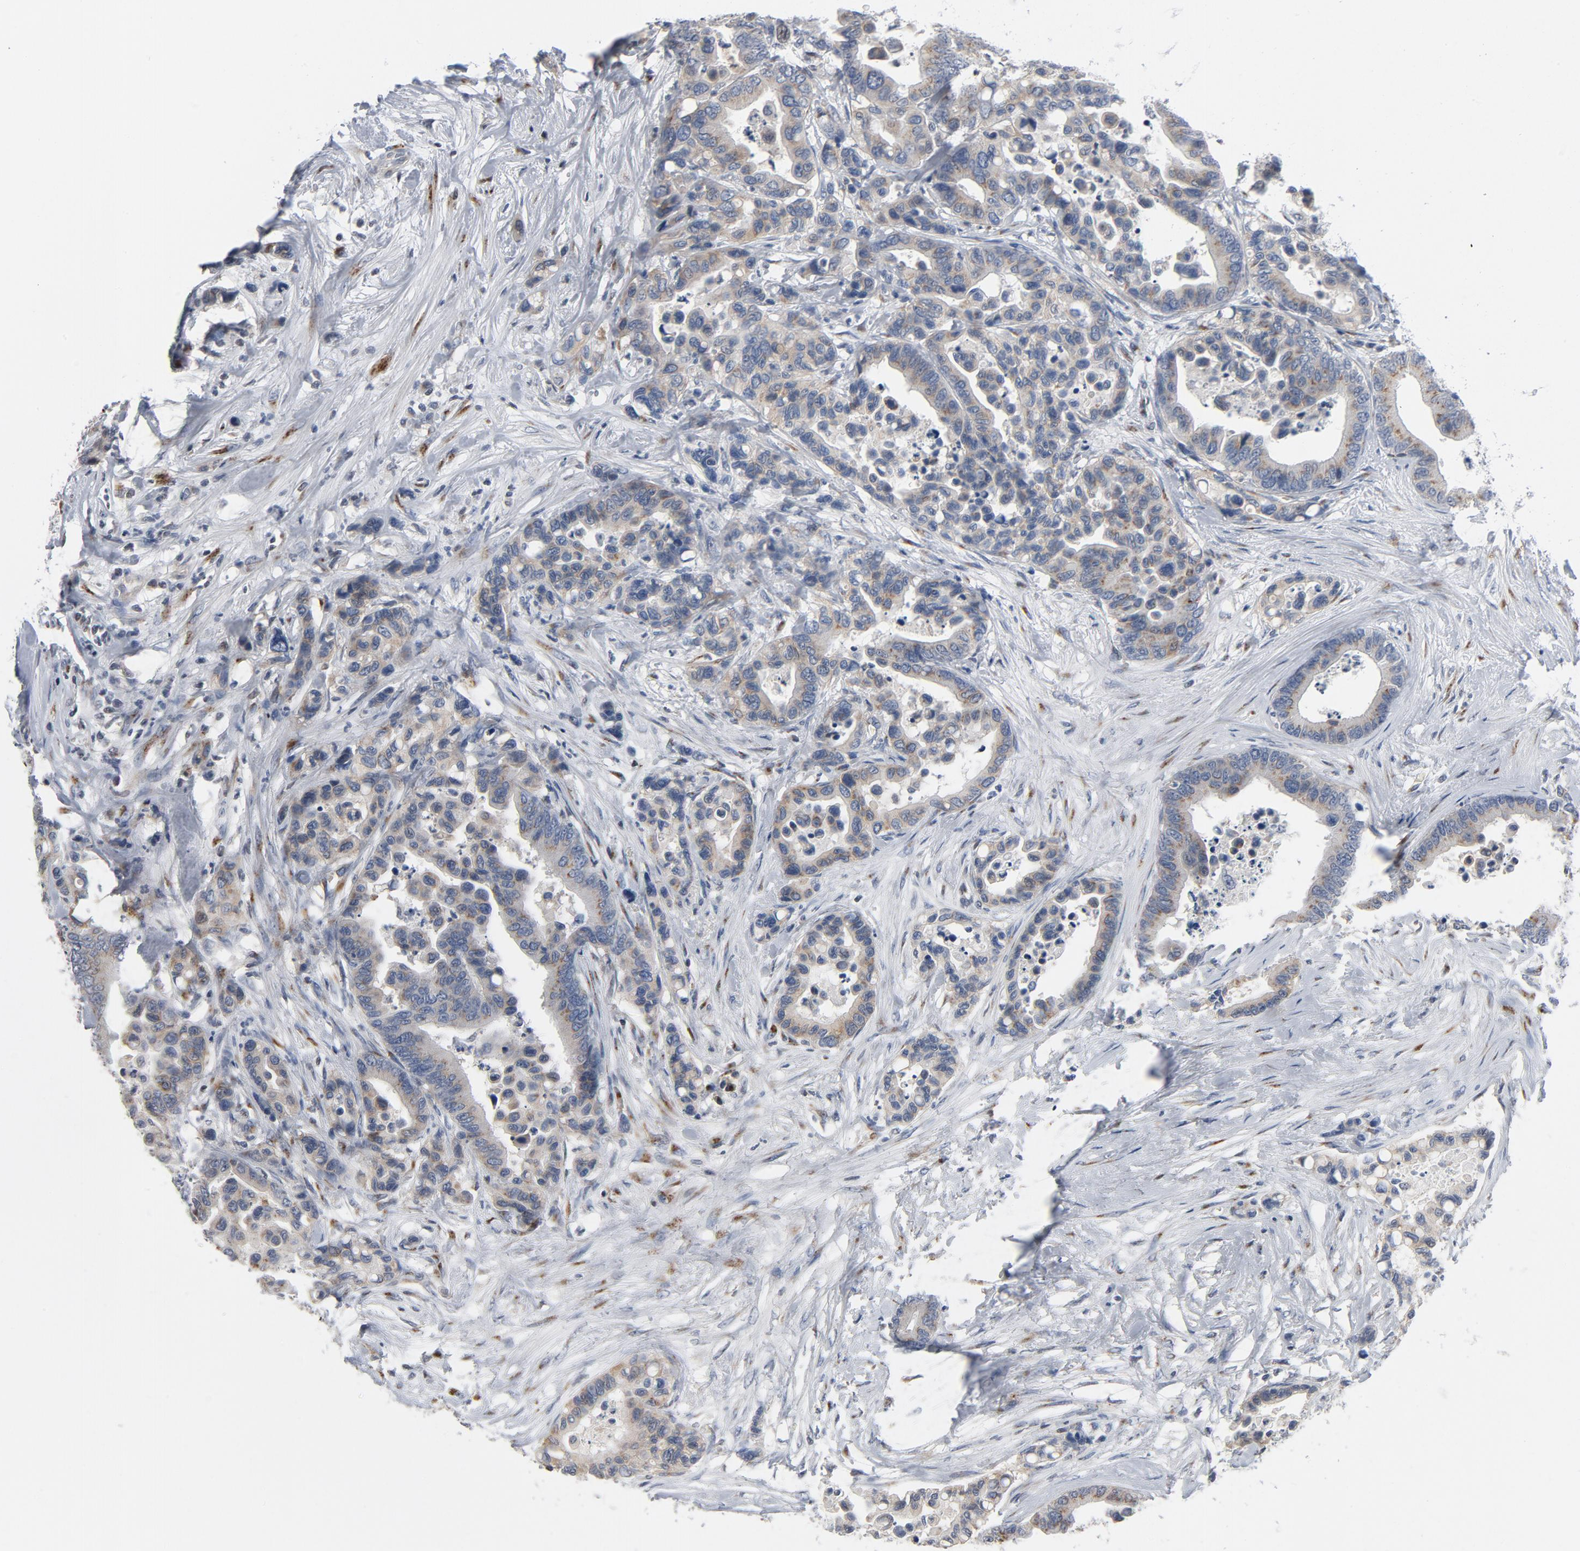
{"staining": {"intensity": "moderate", "quantity": "25%-75%", "location": "cytoplasmic/membranous"}, "tissue": "colorectal cancer", "cell_type": "Tumor cells", "image_type": "cancer", "snomed": [{"axis": "morphology", "description": "Adenocarcinoma, NOS"}, {"axis": "topography", "description": "Colon"}], "caption": "There is medium levels of moderate cytoplasmic/membranous expression in tumor cells of colorectal cancer (adenocarcinoma), as demonstrated by immunohistochemical staining (brown color).", "gene": "YIPF6", "patient": {"sex": "male", "age": 82}}